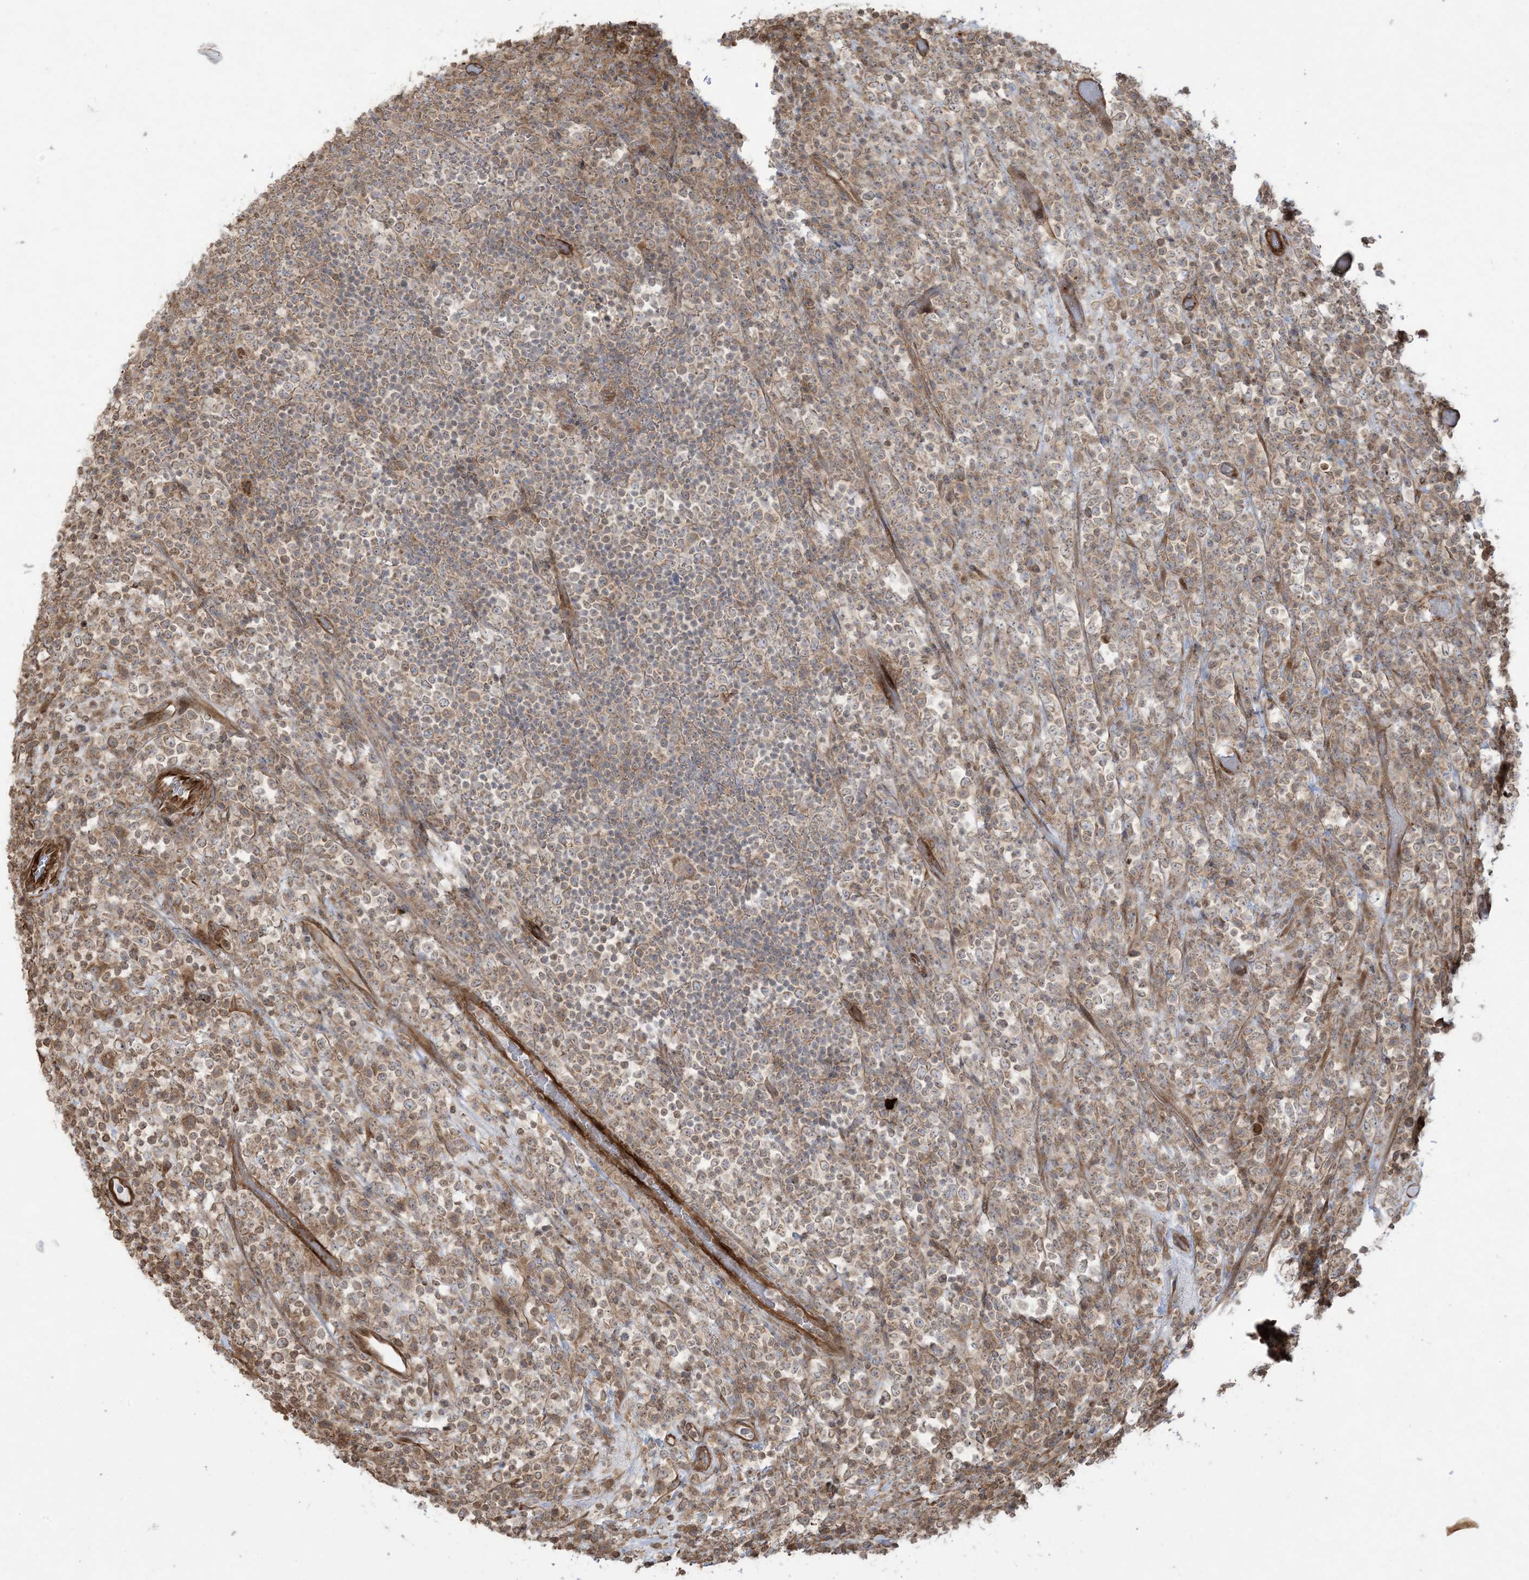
{"staining": {"intensity": "weak", "quantity": ">75%", "location": "cytoplasmic/membranous"}, "tissue": "lymphoma", "cell_type": "Tumor cells", "image_type": "cancer", "snomed": [{"axis": "morphology", "description": "Malignant lymphoma, non-Hodgkin's type, High grade"}, {"axis": "topography", "description": "Colon"}], "caption": "Immunohistochemical staining of human high-grade malignant lymphoma, non-Hodgkin's type reveals weak cytoplasmic/membranous protein positivity in about >75% of tumor cells.", "gene": "KLHL18", "patient": {"sex": "female", "age": 53}}